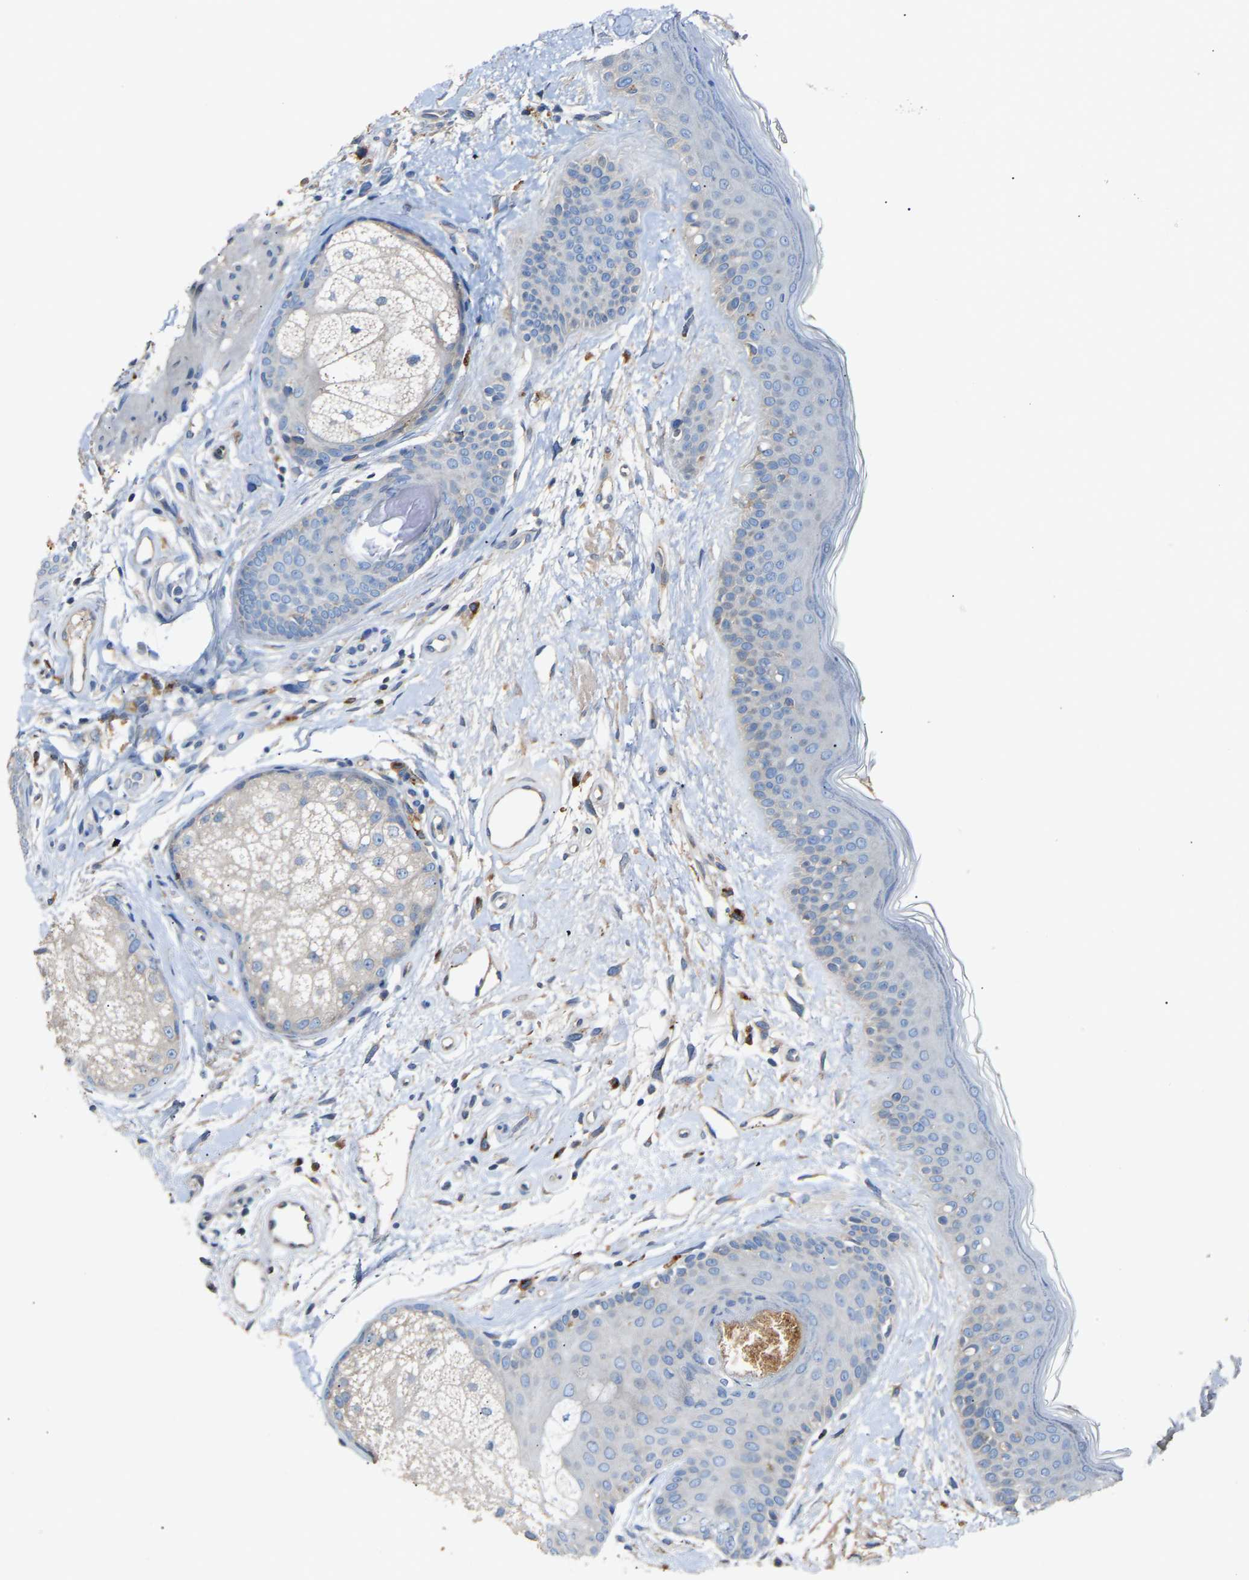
{"staining": {"intensity": "weak", "quantity": "<25%", "location": "cytoplasmic/membranous"}, "tissue": "oral mucosa", "cell_type": "Squamous epithelial cells", "image_type": "normal", "snomed": [{"axis": "morphology", "description": "Normal tissue, NOS"}, {"axis": "topography", "description": "Skin"}, {"axis": "topography", "description": "Oral tissue"}], "caption": "The immunohistochemistry (IHC) image has no significant expression in squamous epithelial cells of oral mucosa.", "gene": "RGP1", "patient": {"sex": "male", "age": 84}}